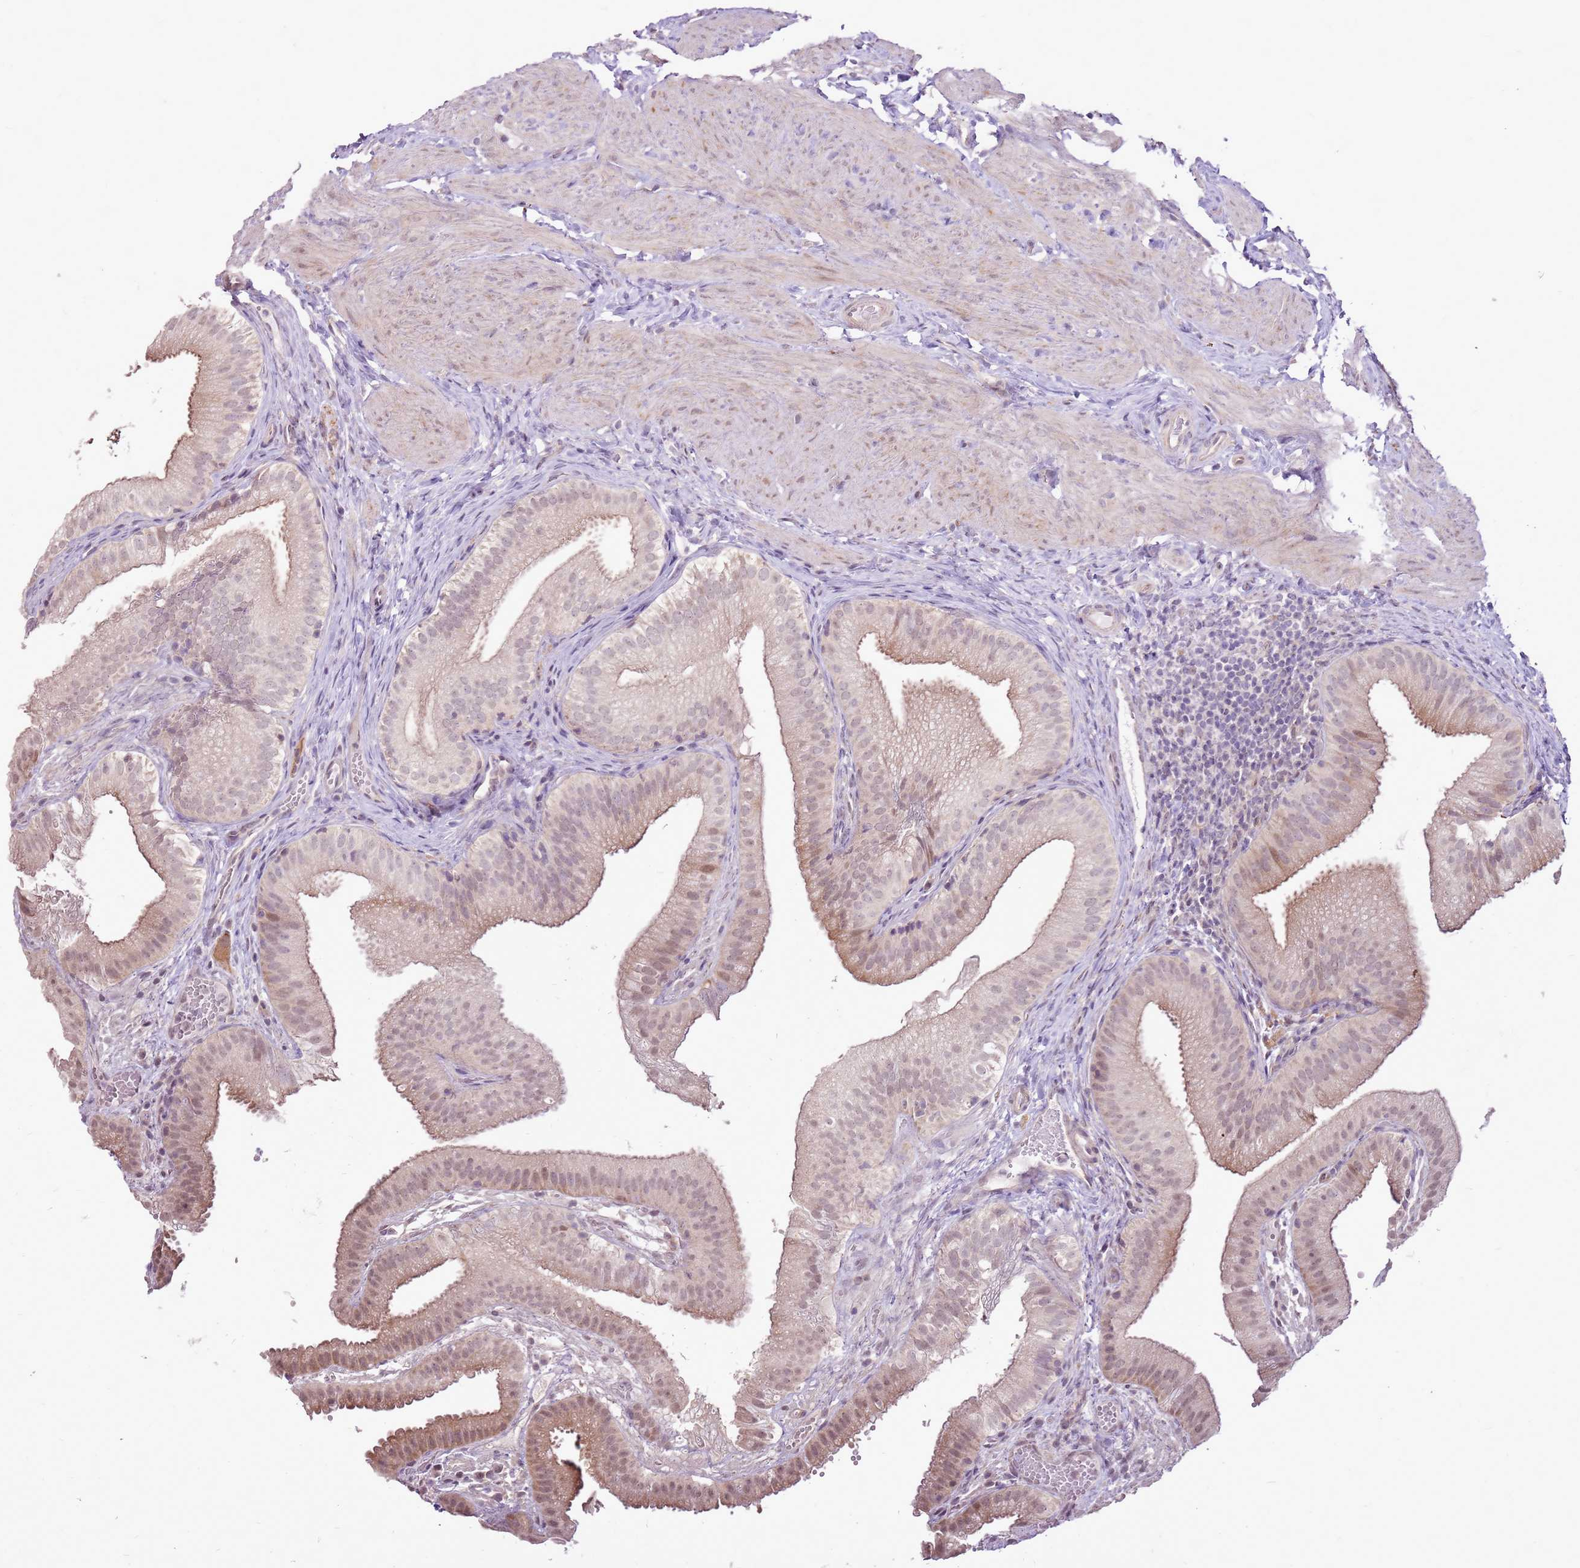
{"staining": {"intensity": "moderate", "quantity": "25%-75%", "location": "cytoplasmic/membranous"}, "tissue": "gallbladder", "cell_type": "Glandular cells", "image_type": "normal", "snomed": [{"axis": "morphology", "description": "Normal tissue, NOS"}, {"axis": "topography", "description": "Gallbladder"}], "caption": "There is medium levels of moderate cytoplasmic/membranous staining in glandular cells of normal gallbladder, as demonstrated by immunohistochemical staining (brown color).", "gene": "UGGT2", "patient": {"sex": "female", "age": 30}}